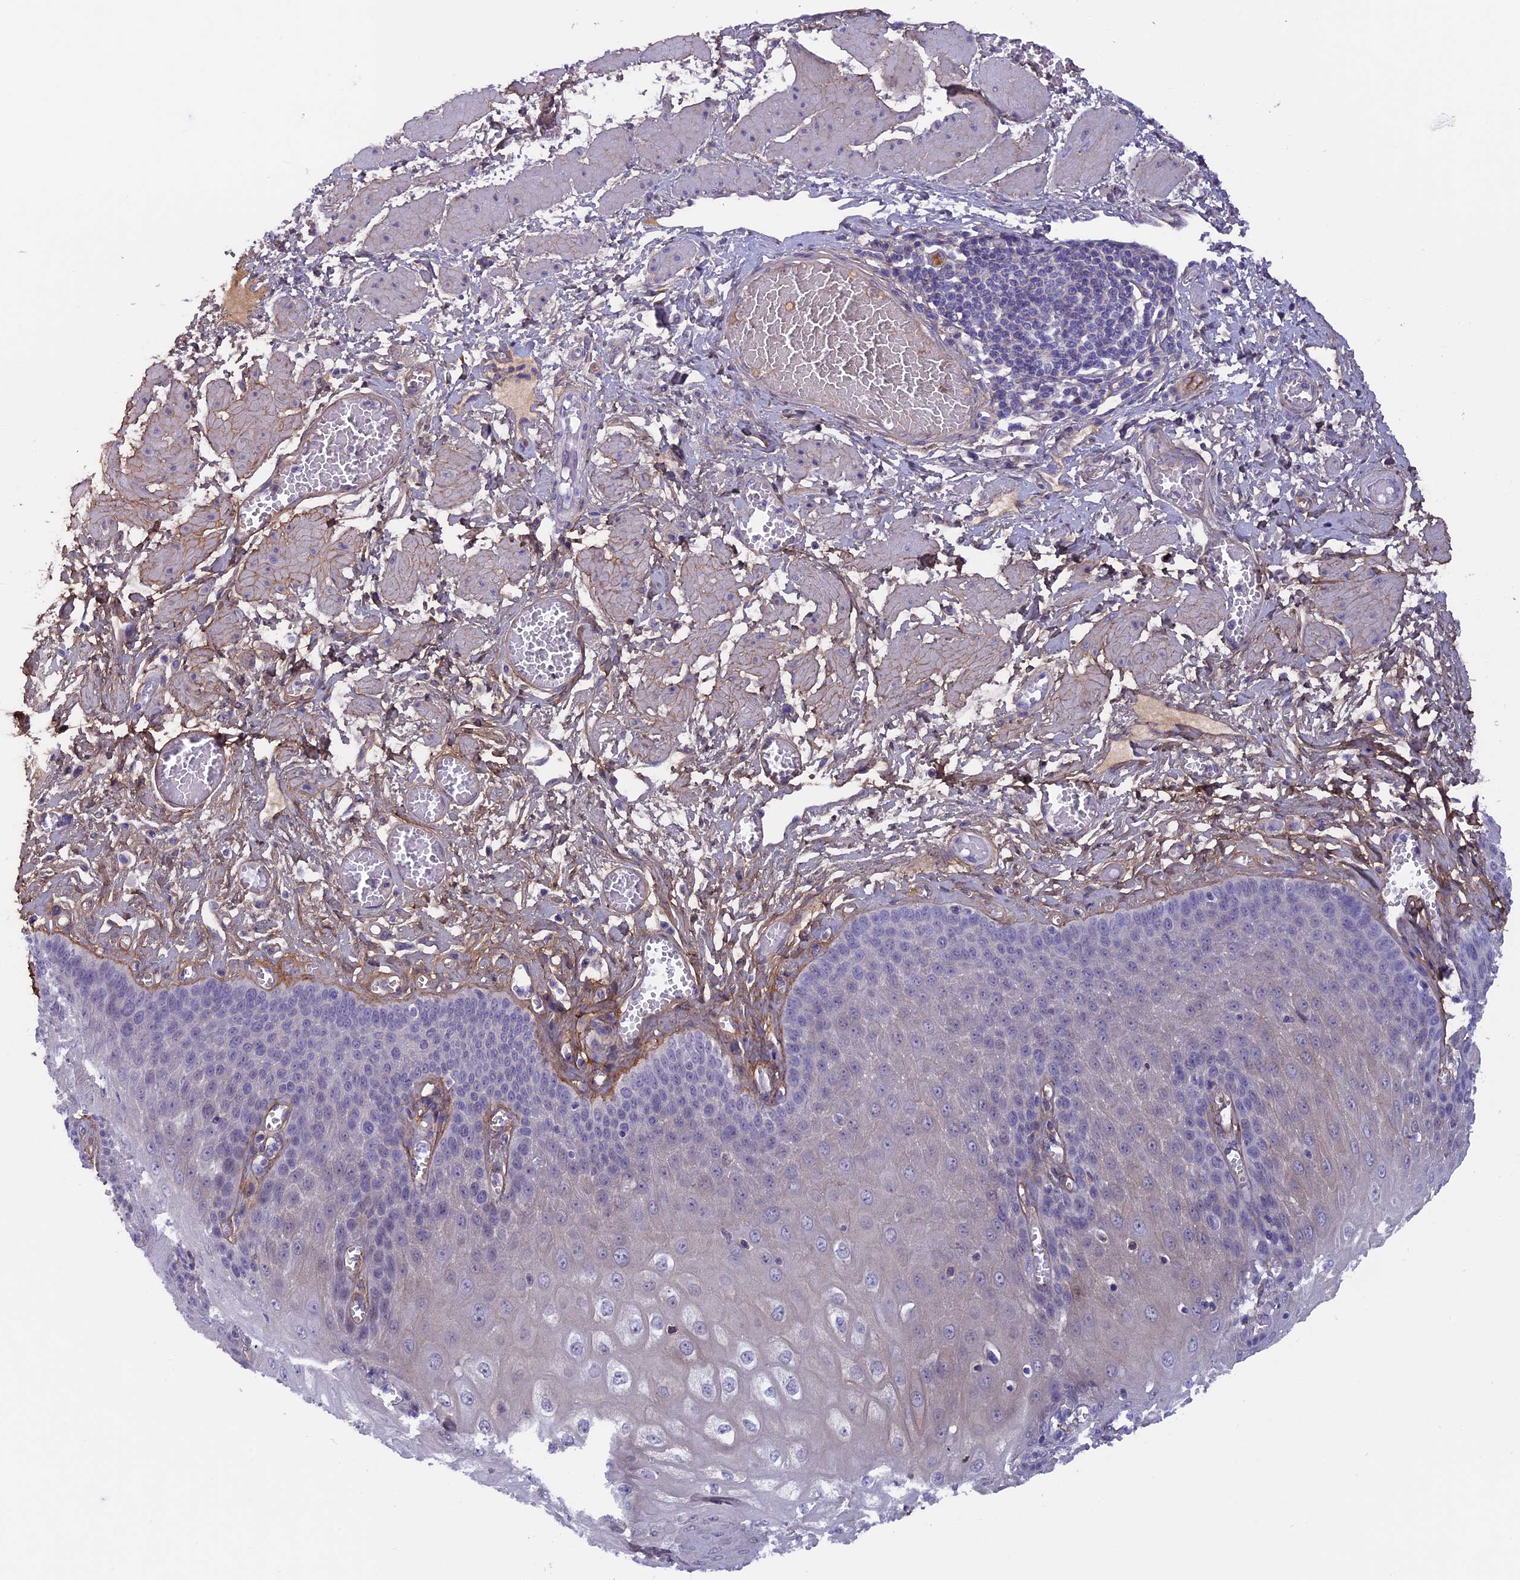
{"staining": {"intensity": "negative", "quantity": "none", "location": "none"}, "tissue": "esophagus", "cell_type": "Squamous epithelial cells", "image_type": "normal", "snomed": [{"axis": "morphology", "description": "Normal tissue, NOS"}, {"axis": "topography", "description": "Esophagus"}], "caption": "IHC of benign human esophagus shows no expression in squamous epithelial cells.", "gene": "COL4A3", "patient": {"sex": "male", "age": 60}}